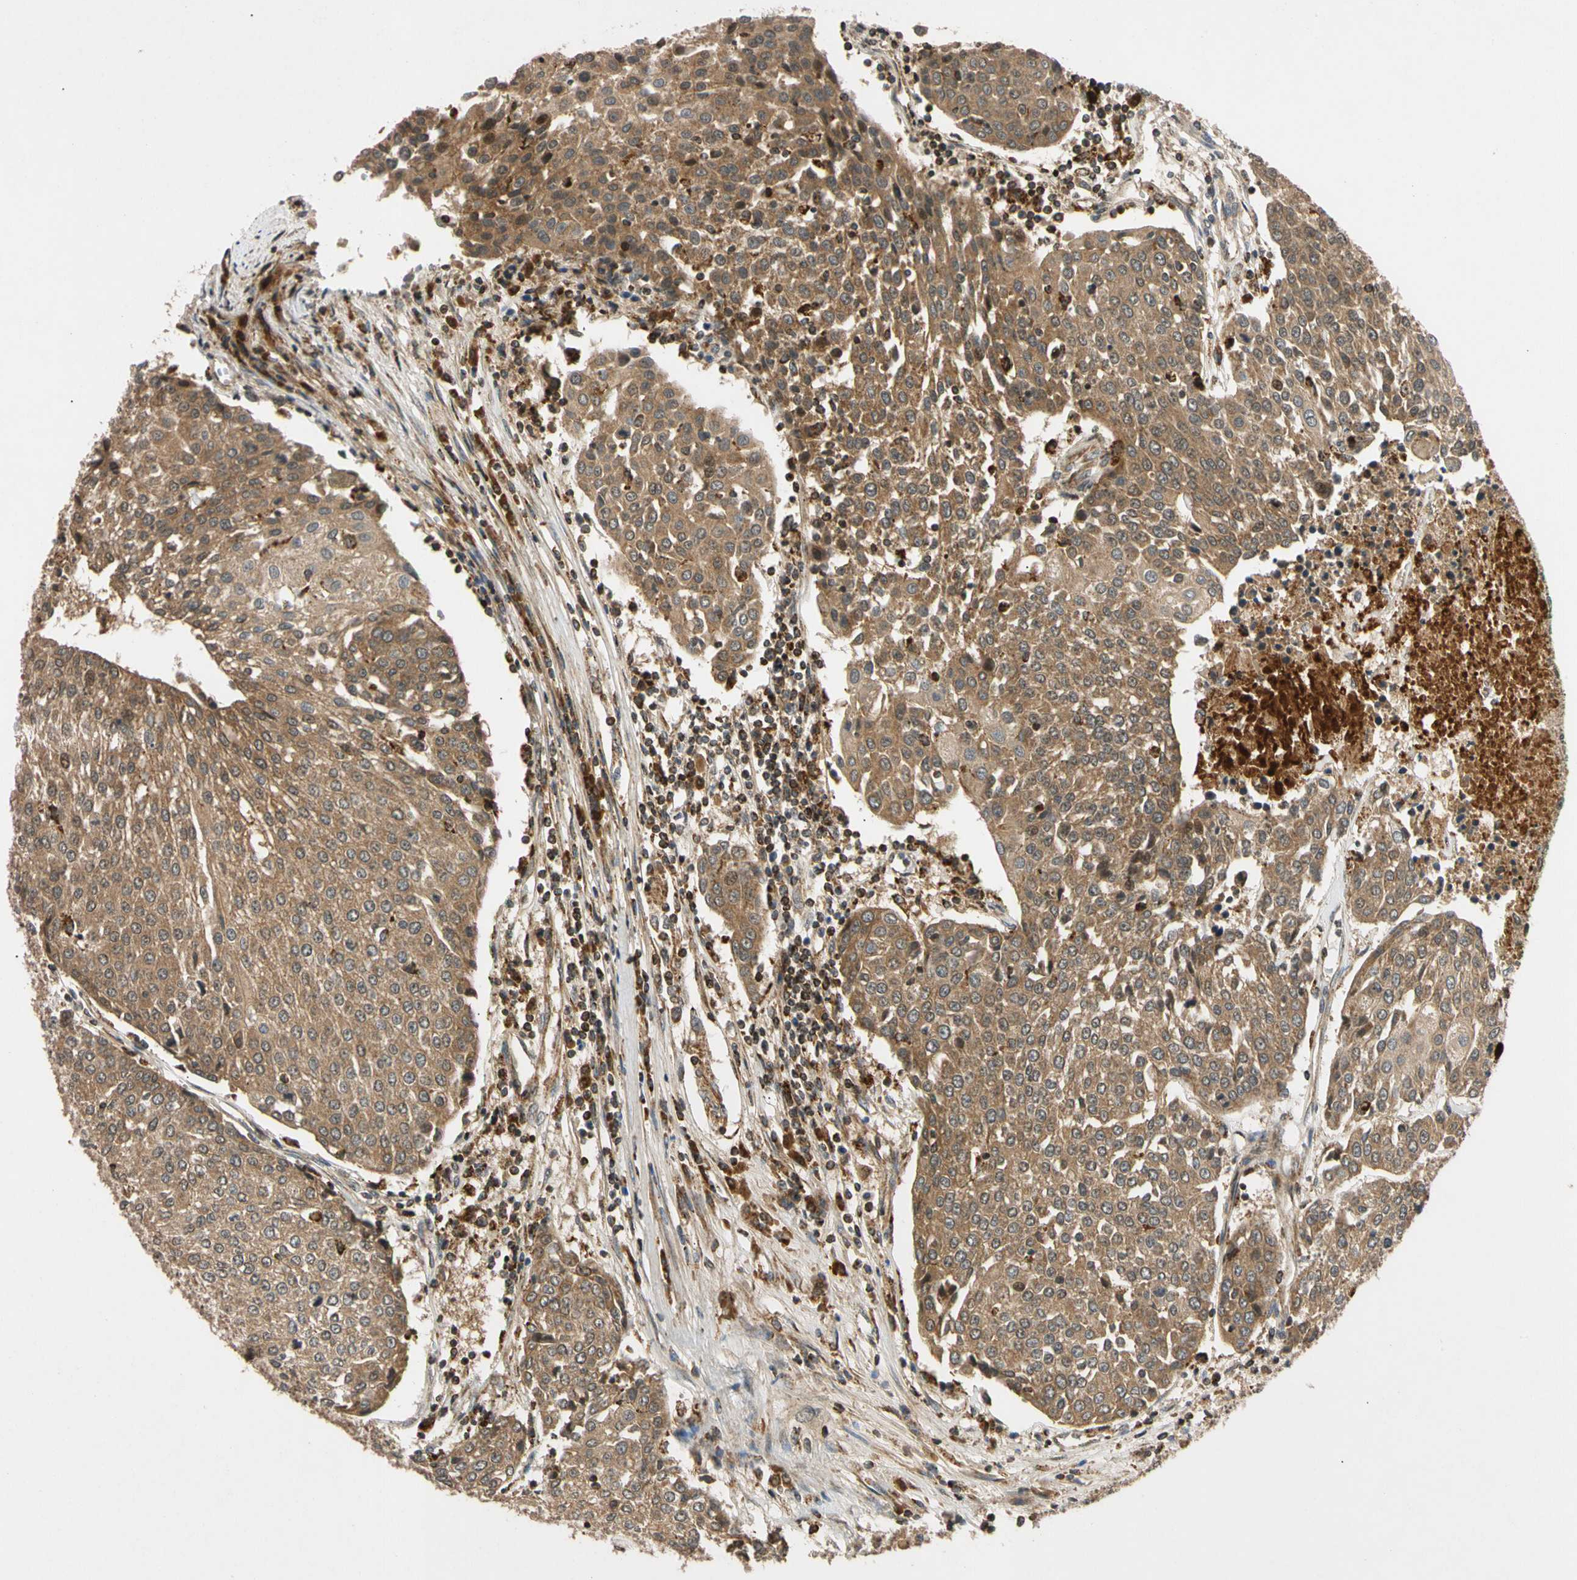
{"staining": {"intensity": "moderate", "quantity": ">75%", "location": "cytoplasmic/membranous"}, "tissue": "urothelial cancer", "cell_type": "Tumor cells", "image_type": "cancer", "snomed": [{"axis": "morphology", "description": "Urothelial carcinoma, High grade"}, {"axis": "topography", "description": "Urinary bladder"}], "caption": "A brown stain shows moderate cytoplasmic/membranous staining of a protein in human urothelial cancer tumor cells. (Brightfield microscopy of DAB IHC at high magnification).", "gene": "MRPS22", "patient": {"sex": "female", "age": 85}}